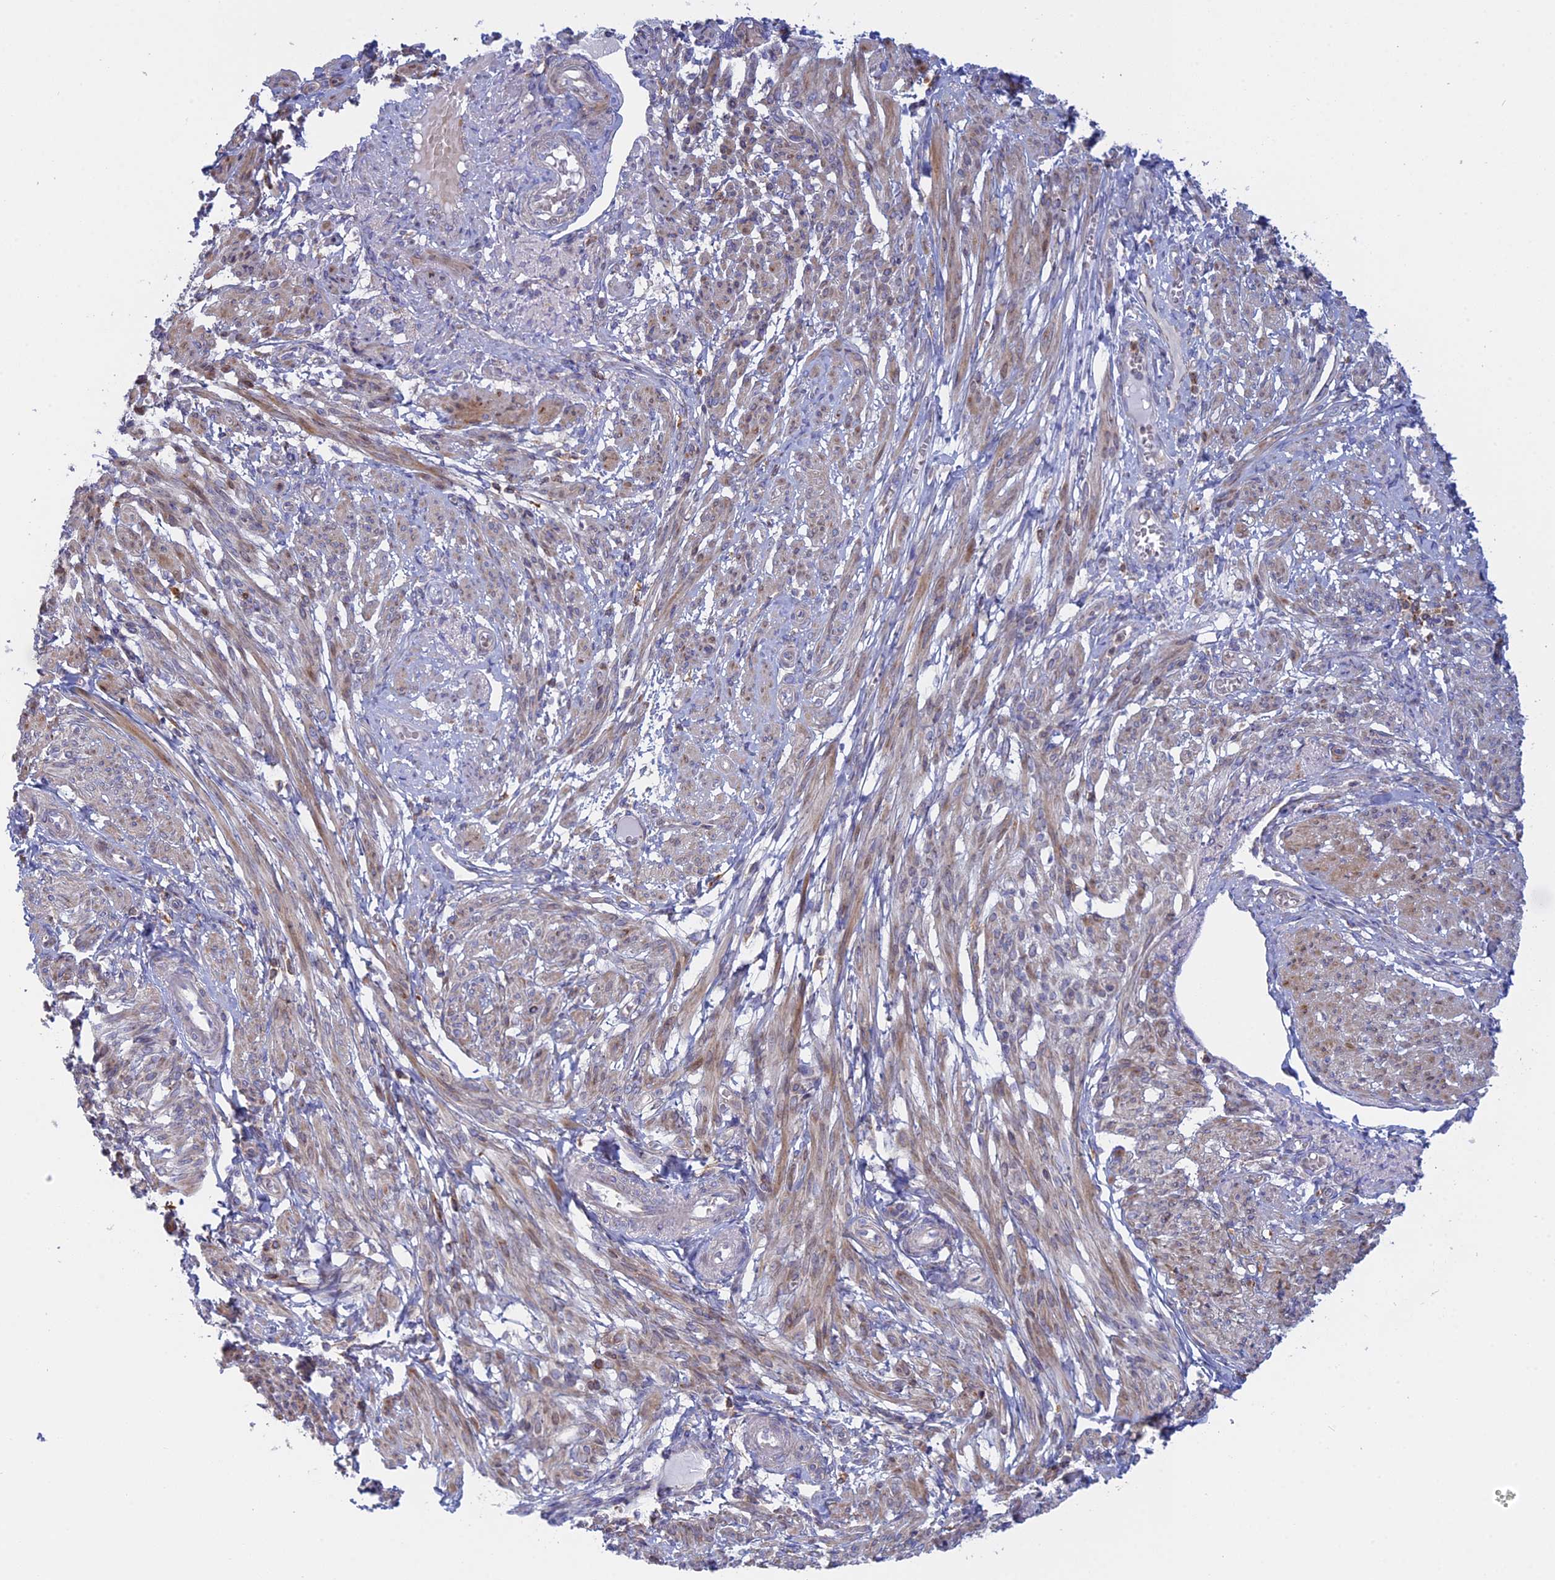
{"staining": {"intensity": "moderate", "quantity": "<25%", "location": "cytoplasmic/membranous"}, "tissue": "smooth muscle", "cell_type": "Smooth muscle cells", "image_type": "normal", "snomed": [{"axis": "morphology", "description": "Normal tissue, NOS"}, {"axis": "topography", "description": "Smooth muscle"}], "caption": "Immunohistochemistry of unremarkable human smooth muscle exhibits low levels of moderate cytoplasmic/membranous staining in about <25% of smooth muscle cells.", "gene": "GMIP", "patient": {"sex": "female", "age": 39}}